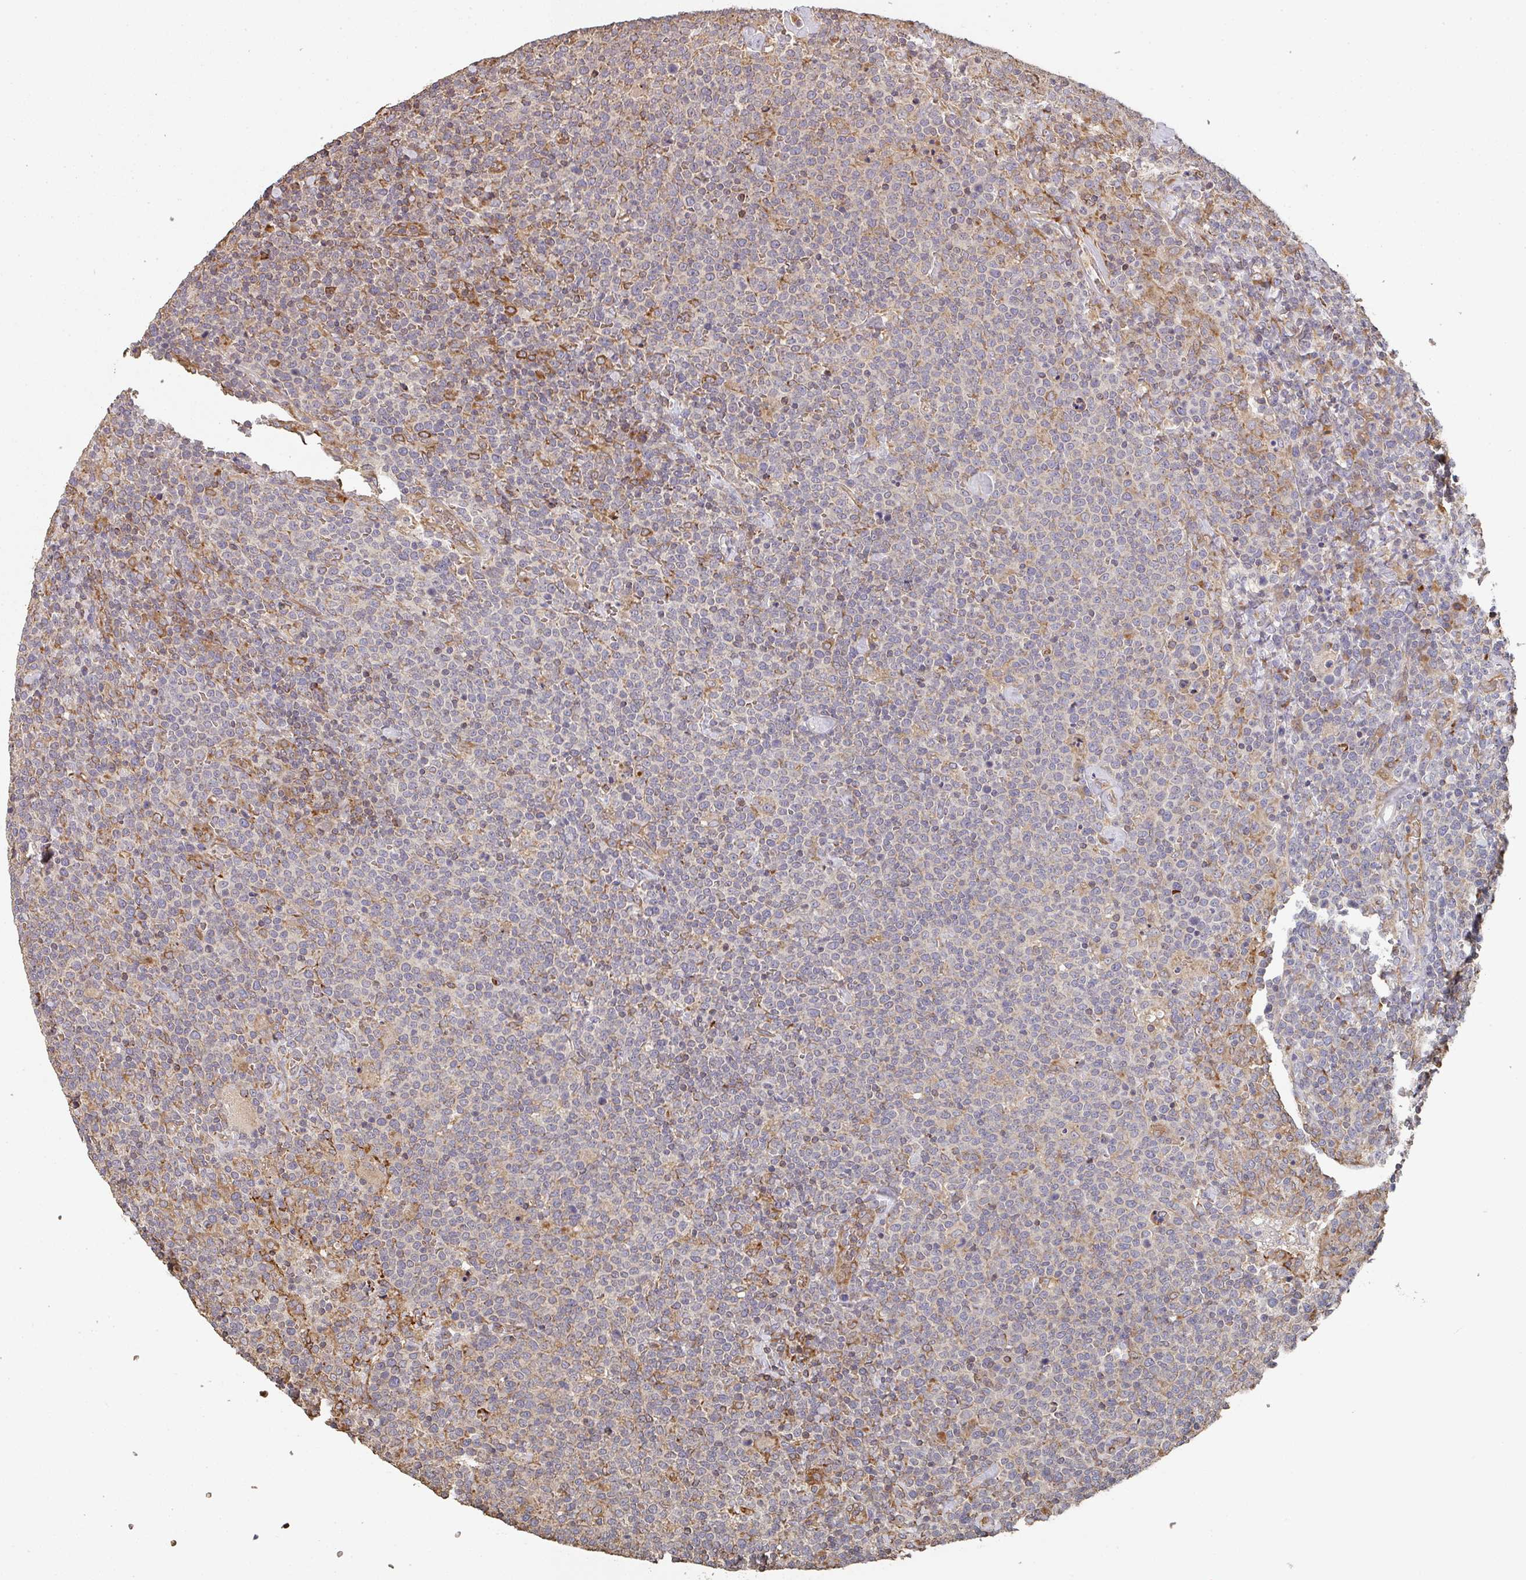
{"staining": {"intensity": "negative", "quantity": "none", "location": "none"}, "tissue": "lymphoma", "cell_type": "Tumor cells", "image_type": "cancer", "snomed": [{"axis": "morphology", "description": "Malignant lymphoma, non-Hodgkin's type, High grade"}, {"axis": "topography", "description": "Lymph node"}], "caption": "Malignant lymphoma, non-Hodgkin's type (high-grade) was stained to show a protein in brown. There is no significant expression in tumor cells.", "gene": "POLG", "patient": {"sex": "male", "age": 61}}